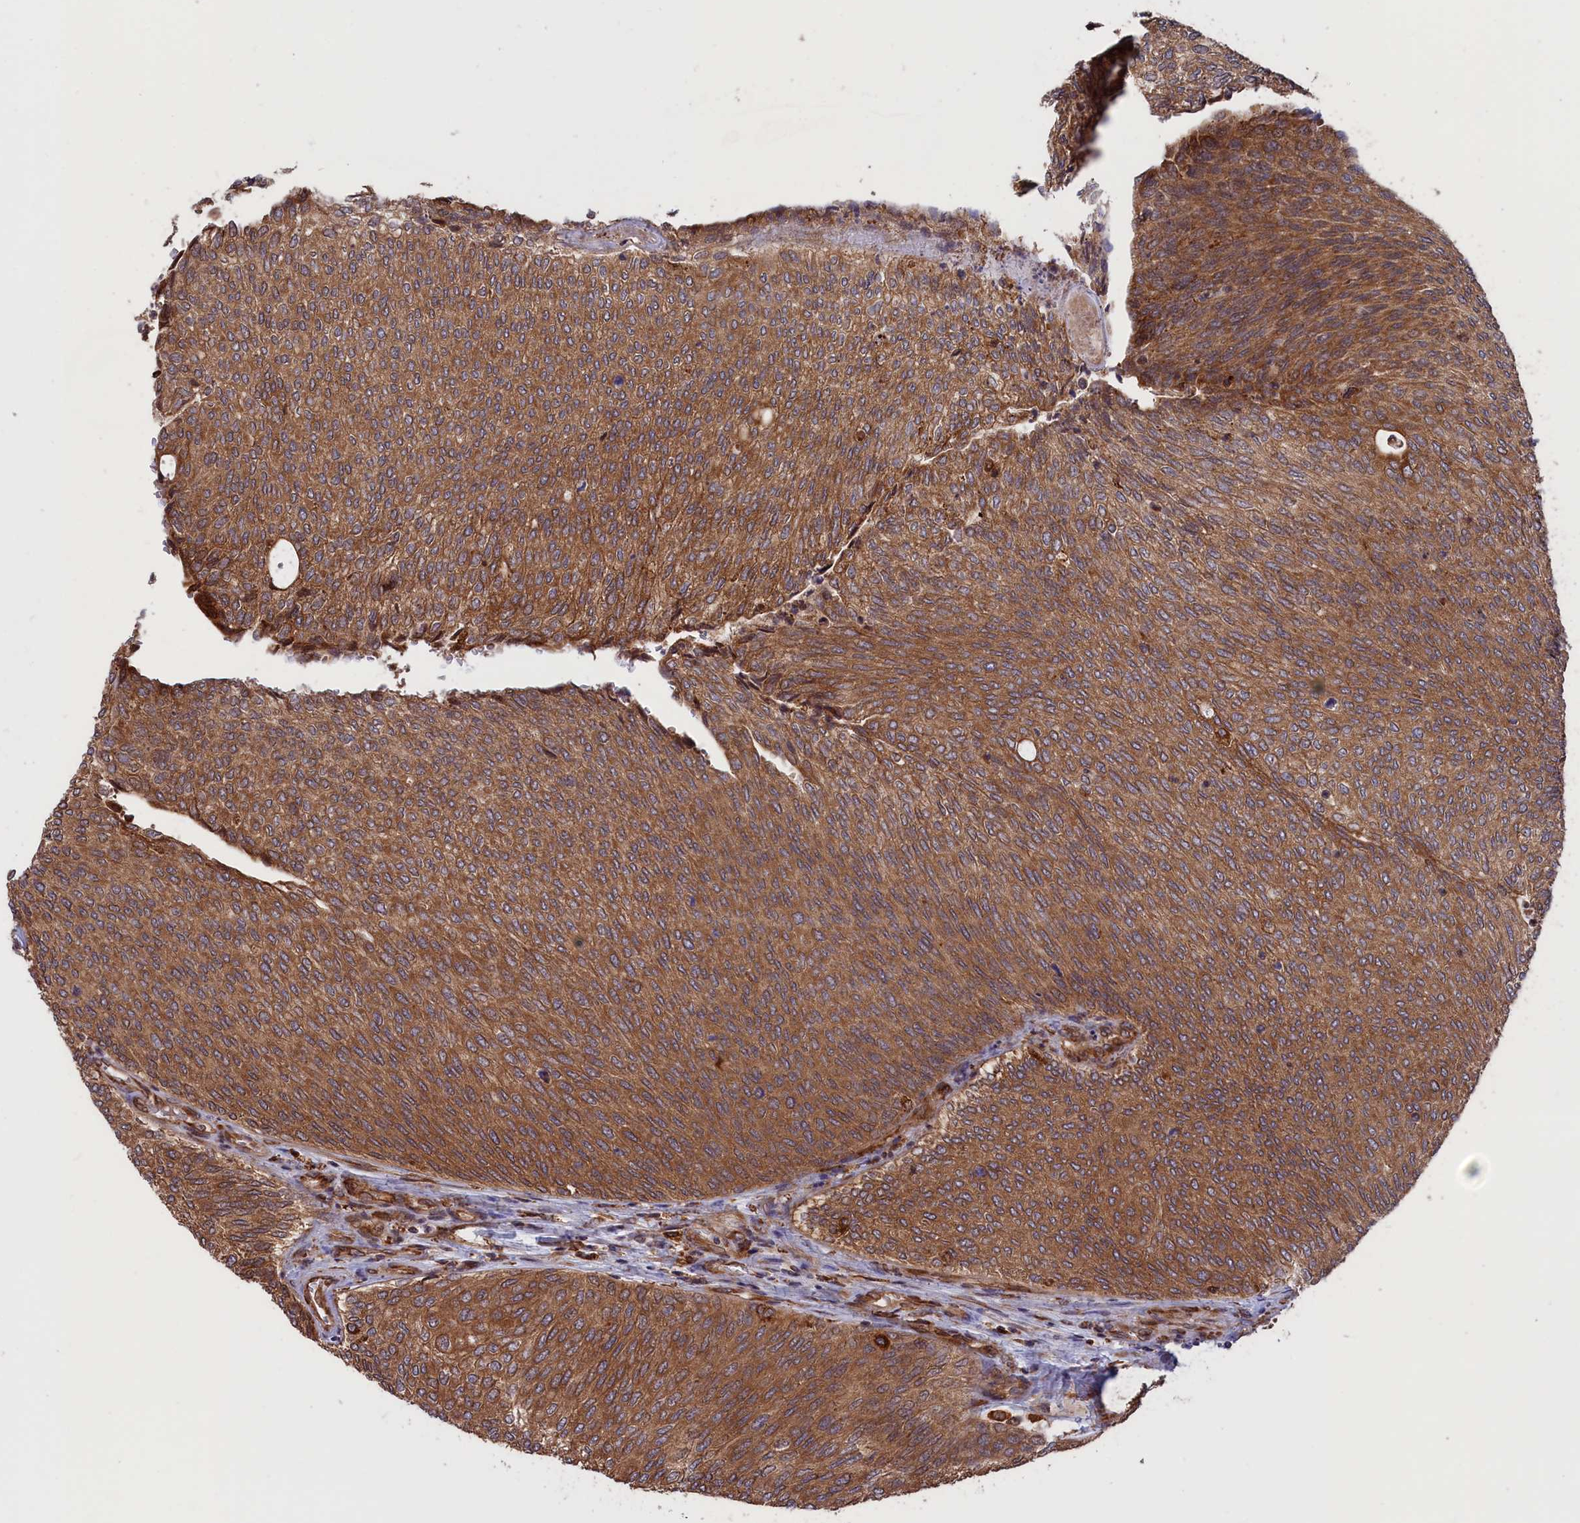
{"staining": {"intensity": "moderate", "quantity": ">75%", "location": "cytoplasmic/membranous"}, "tissue": "urothelial cancer", "cell_type": "Tumor cells", "image_type": "cancer", "snomed": [{"axis": "morphology", "description": "Urothelial carcinoma, Low grade"}, {"axis": "topography", "description": "Urinary bladder"}], "caption": "Immunohistochemistry of low-grade urothelial carcinoma exhibits medium levels of moderate cytoplasmic/membranous staining in about >75% of tumor cells.", "gene": "PLA2G4C", "patient": {"sex": "female", "age": 79}}